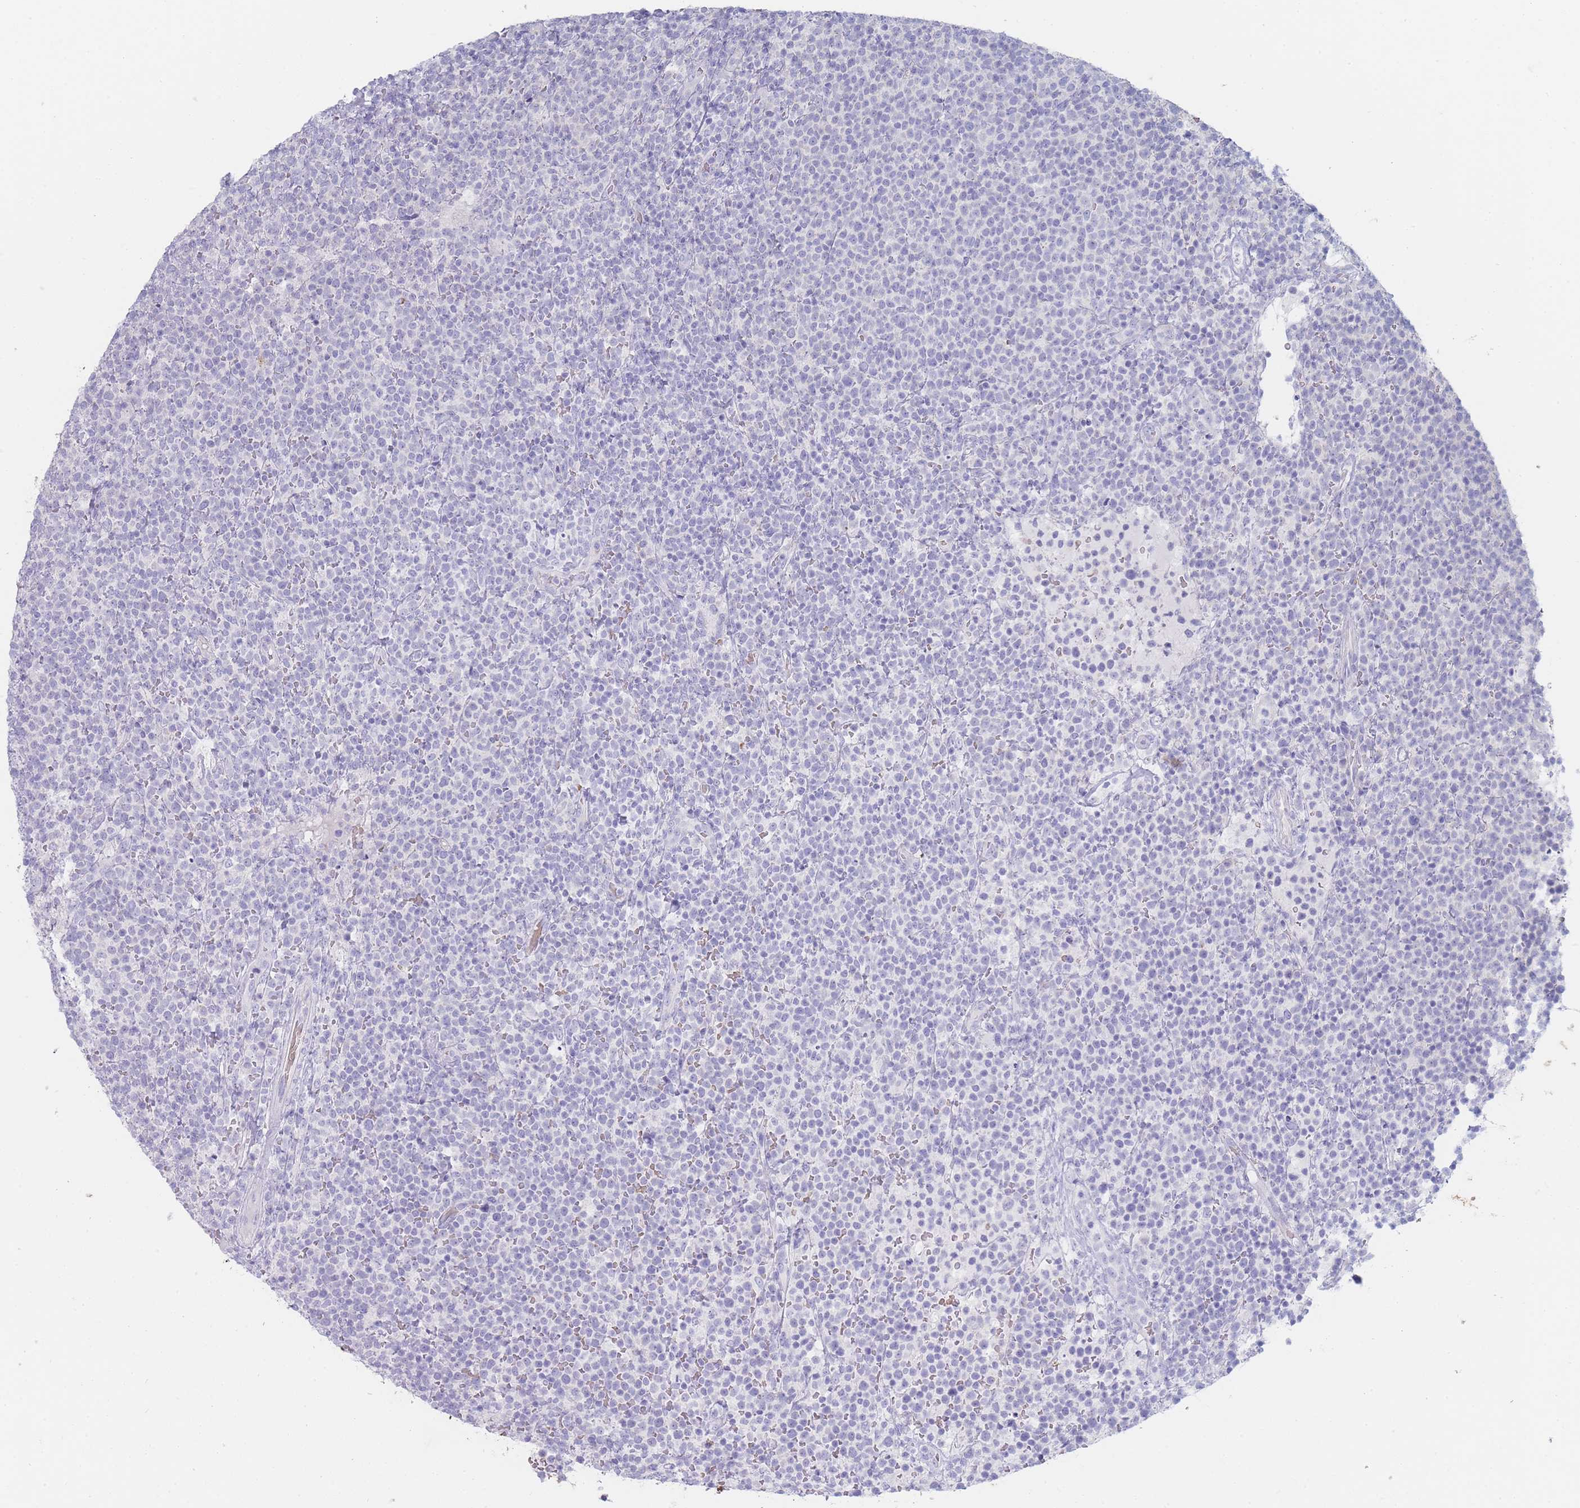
{"staining": {"intensity": "negative", "quantity": "none", "location": "none"}, "tissue": "lymphoma", "cell_type": "Tumor cells", "image_type": "cancer", "snomed": [{"axis": "morphology", "description": "Malignant lymphoma, non-Hodgkin's type, High grade"}, {"axis": "topography", "description": "Lymph node"}], "caption": "A micrograph of high-grade malignant lymphoma, non-Hodgkin's type stained for a protein shows no brown staining in tumor cells.", "gene": "HBG2", "patient": {"sex": "male", "age": 61}}